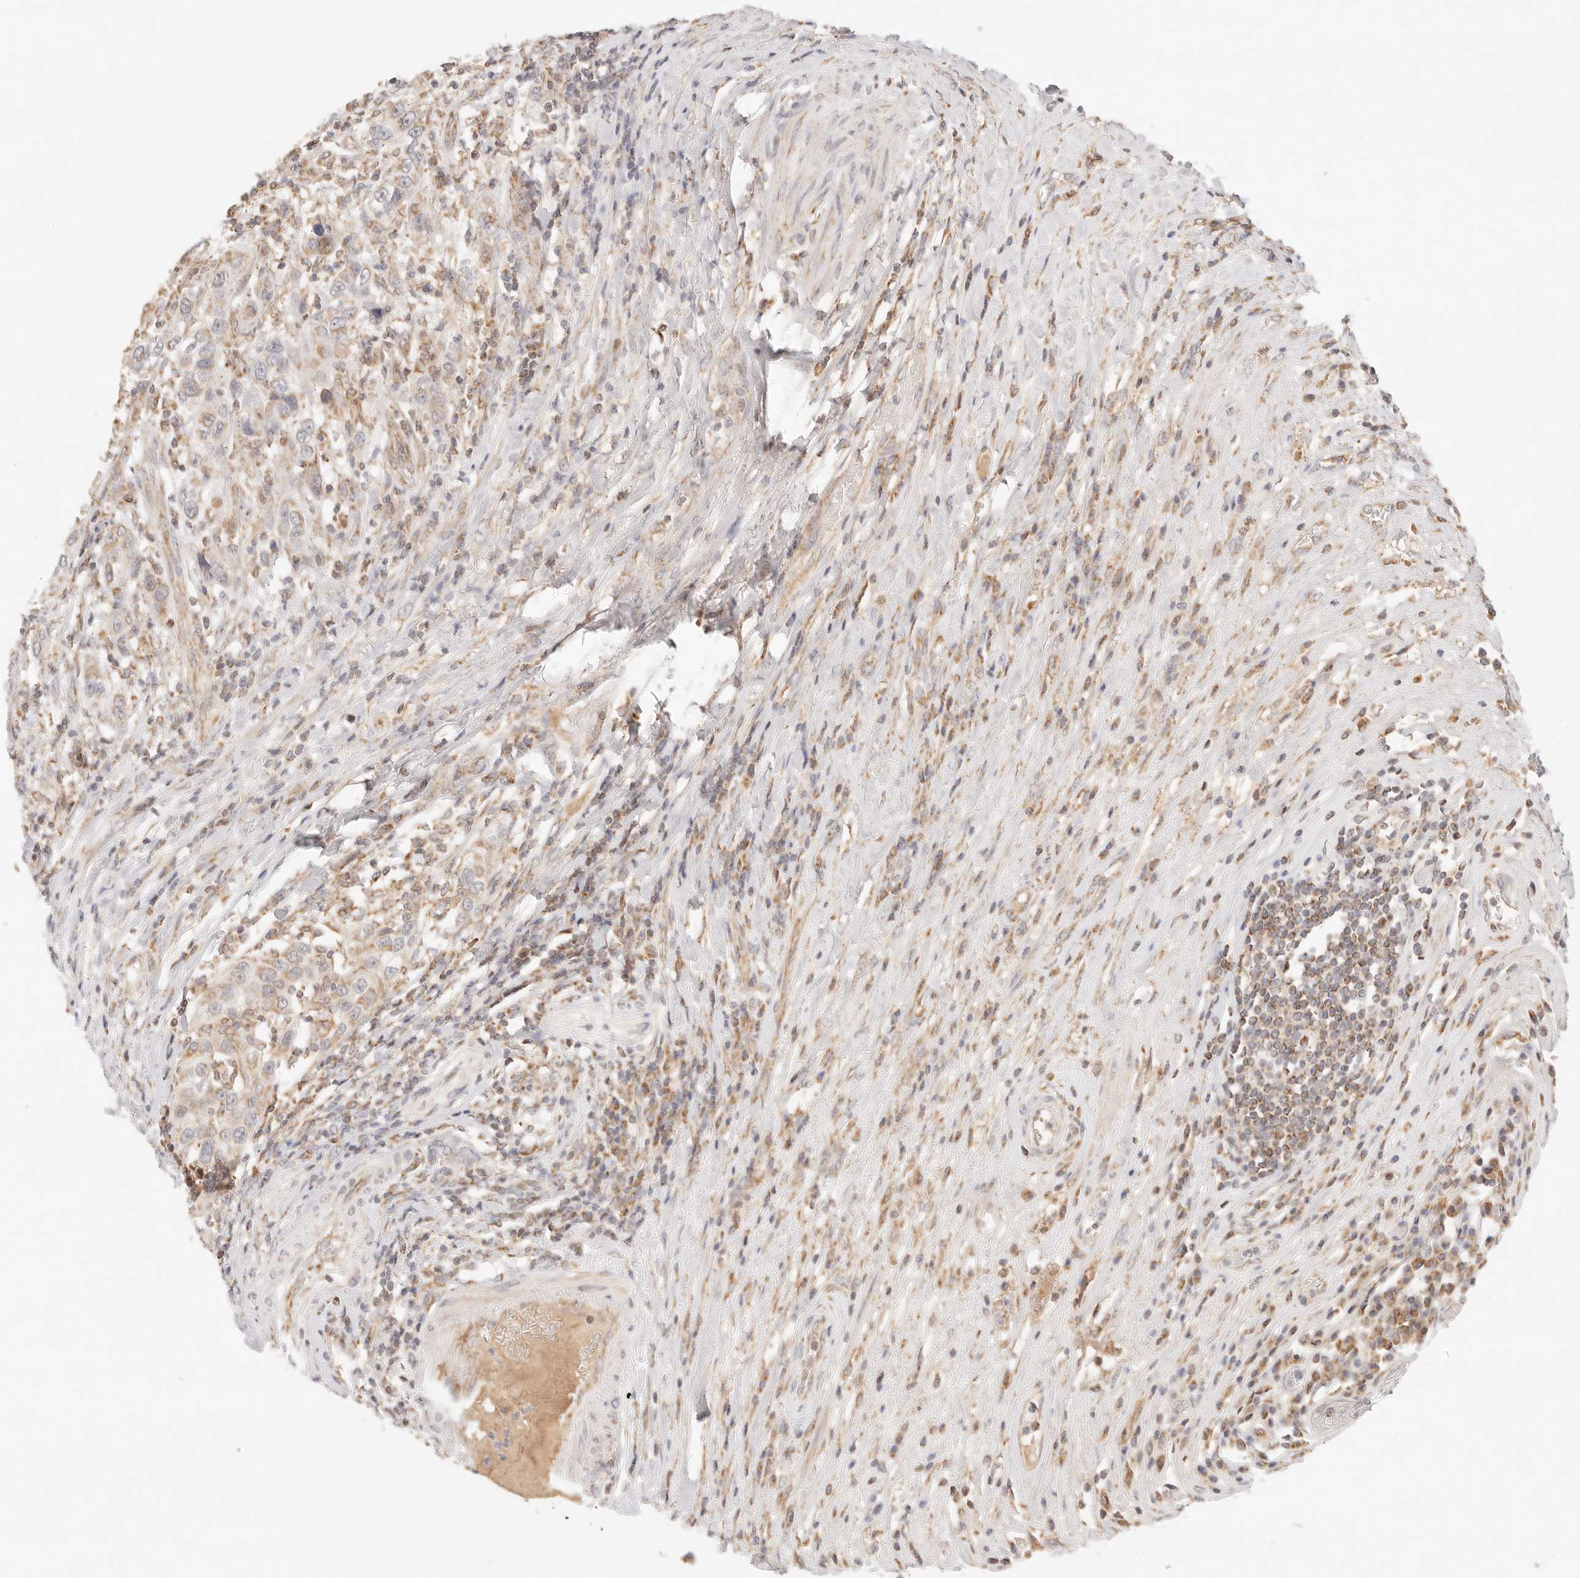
{"staining": {"intensity": "moderate", "quantity": ">75%", "location": "cytoplasmic/membranous"}, "tissue": "urothelial cancer", "cell_type": "Tumor cells", "image_type": "cancer", "snomed": [{"axis": "morphology", "description": "Urothelial carcinoma, High grade"}, {"axis": "topography", "description": "Urinary bladder"}], "caption": "Urothelial carcinoma (high-grade) stained with a protein marker demonstrates moderate staining in tumor cells.", "gene": "COA6", "patient": {"sex": "female", "age": 80}}